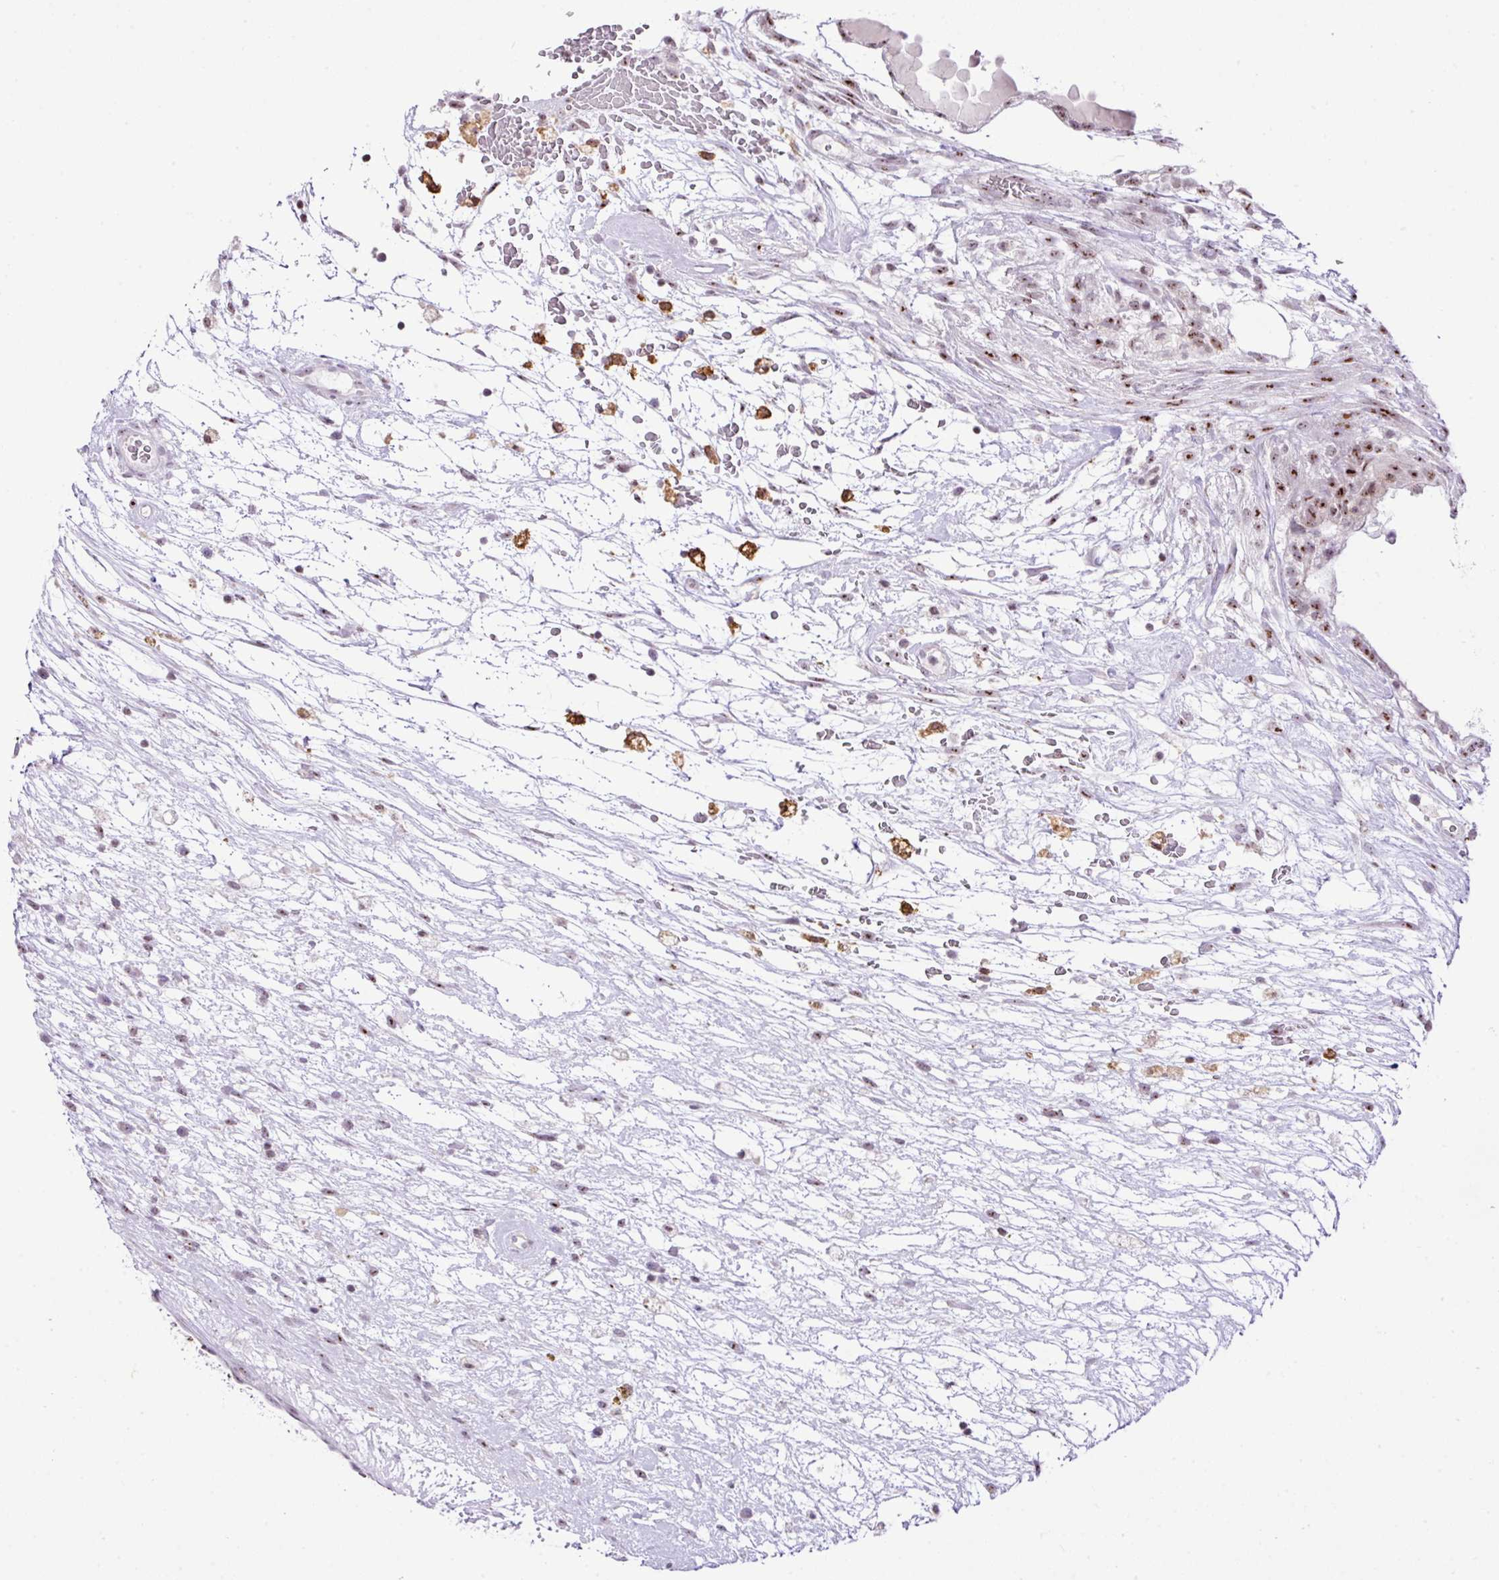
{"staining": {"intensity": "moderate", "quantity": ">75%", "location": "nuclear"}, "tissue": "testis cancer", "cell_type": "Tumor cells", "image_type": "cancer", "snomed": [{"axis": "morphology", "description": "Carcinoma, Embryonal, NOS"}, {"axis": "topography", "description": "Testis"}], "caption": "Immunohistochemistry histopathology image of testis cancer stained for a protein (brown), which demonstrates medium levels of moderate nuclear positivity in approximately >75% of tumor cells.", "gene": "CCDC137", "patient": {"sex": "male", "age": 32}}